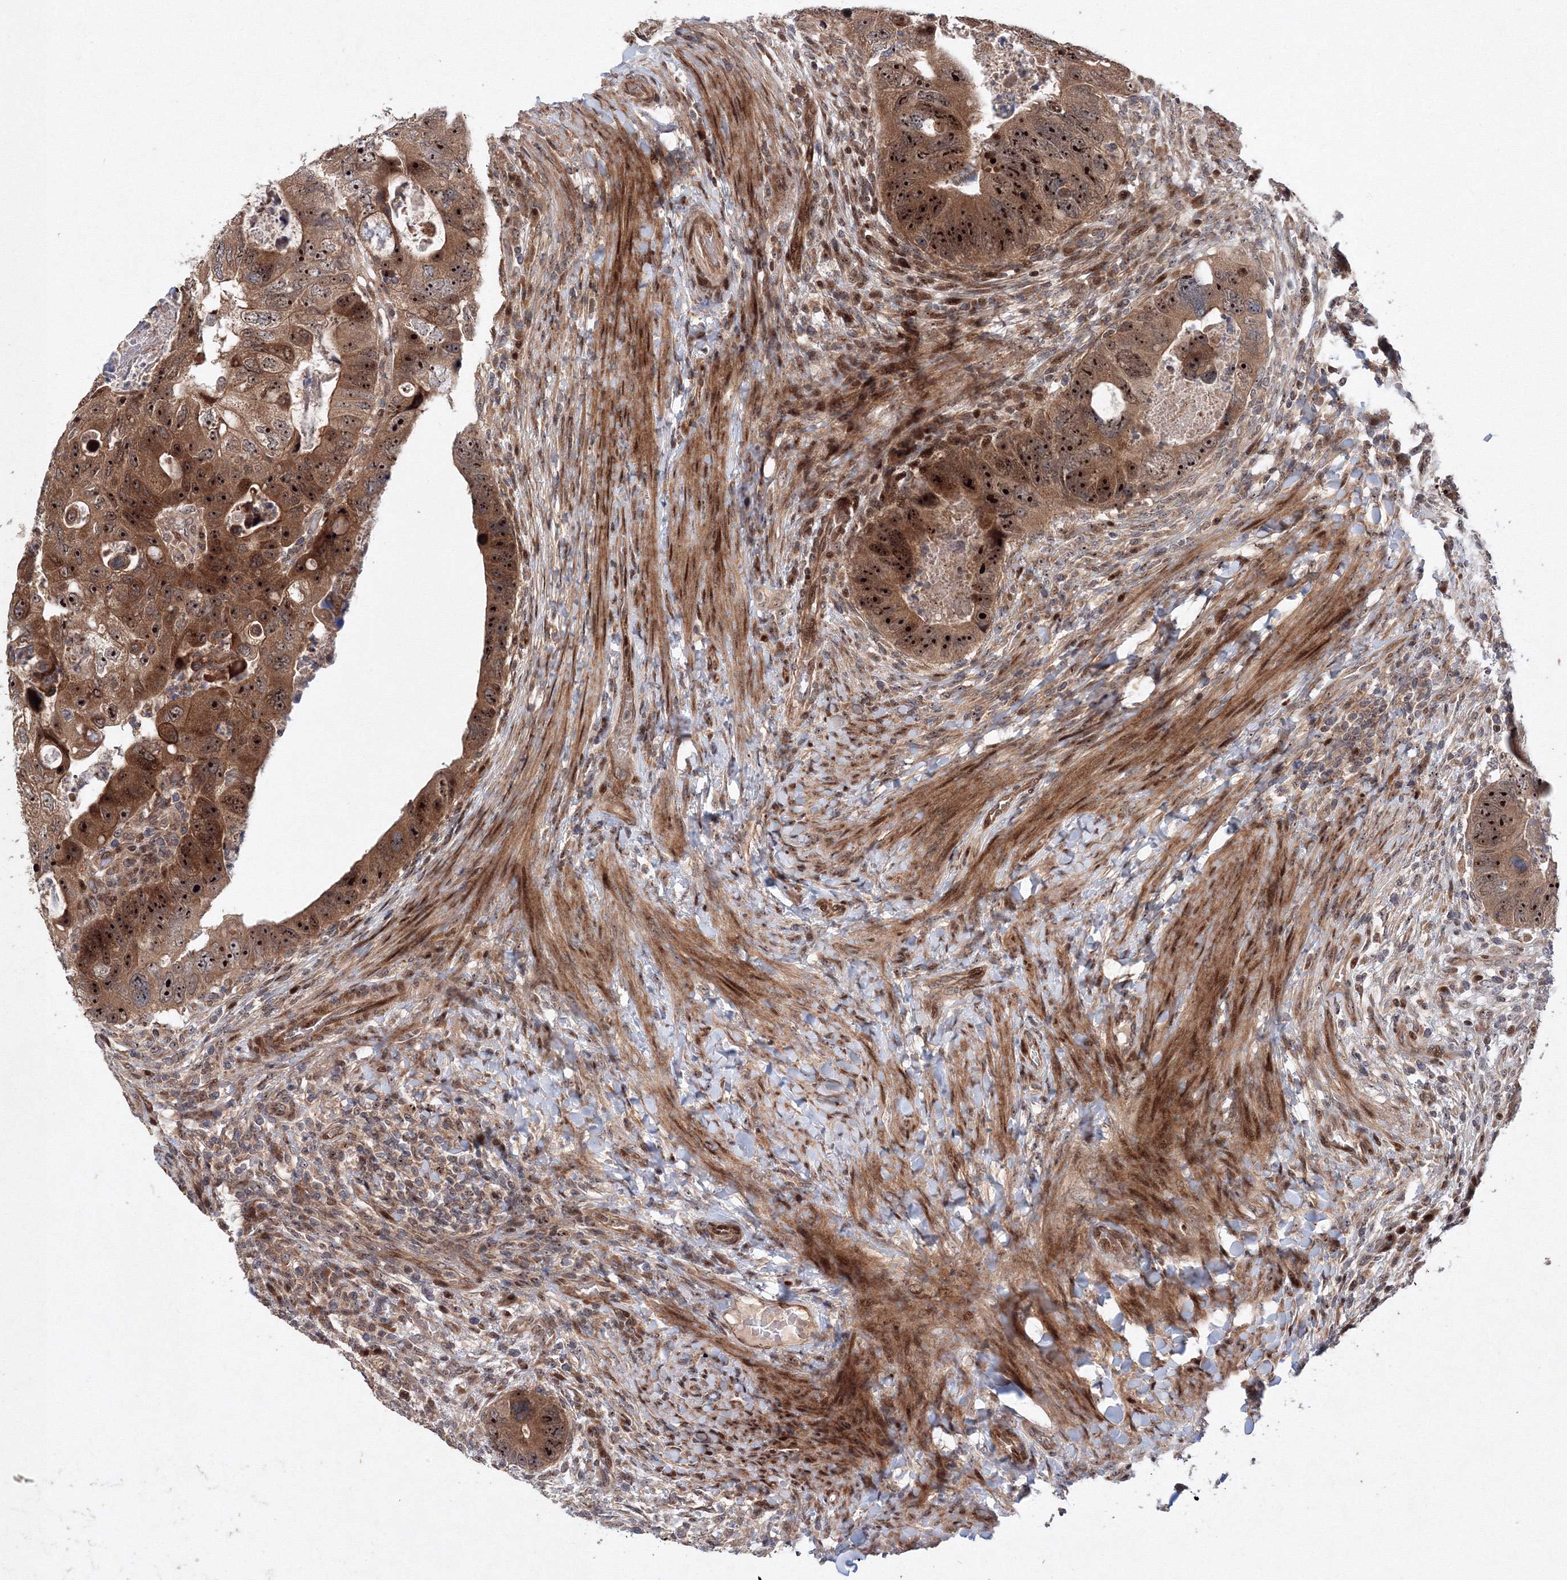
{"staining": {"intensity": "strong", "quantity": "25%-75%", "location": "cytoplasmic/membranous,nuclear"}, "tissue": "colorectal cancer", "cell_type": "Tumor cells", "image_type": "cancer", "snomed": [{"axis": "morphology", "description": "Adenocarcinoma, NOS"}, {"axis": "topography", "description": "Rectum"}], "caption": "The photomicrograph displays staining of colorectal cancer, revealing strong cytoplasmic/membranous and nuclear protein expression (brown color) within tumor cells.", "gene": "ANKAR", "patient": {"sex": "male", "age": 59}}